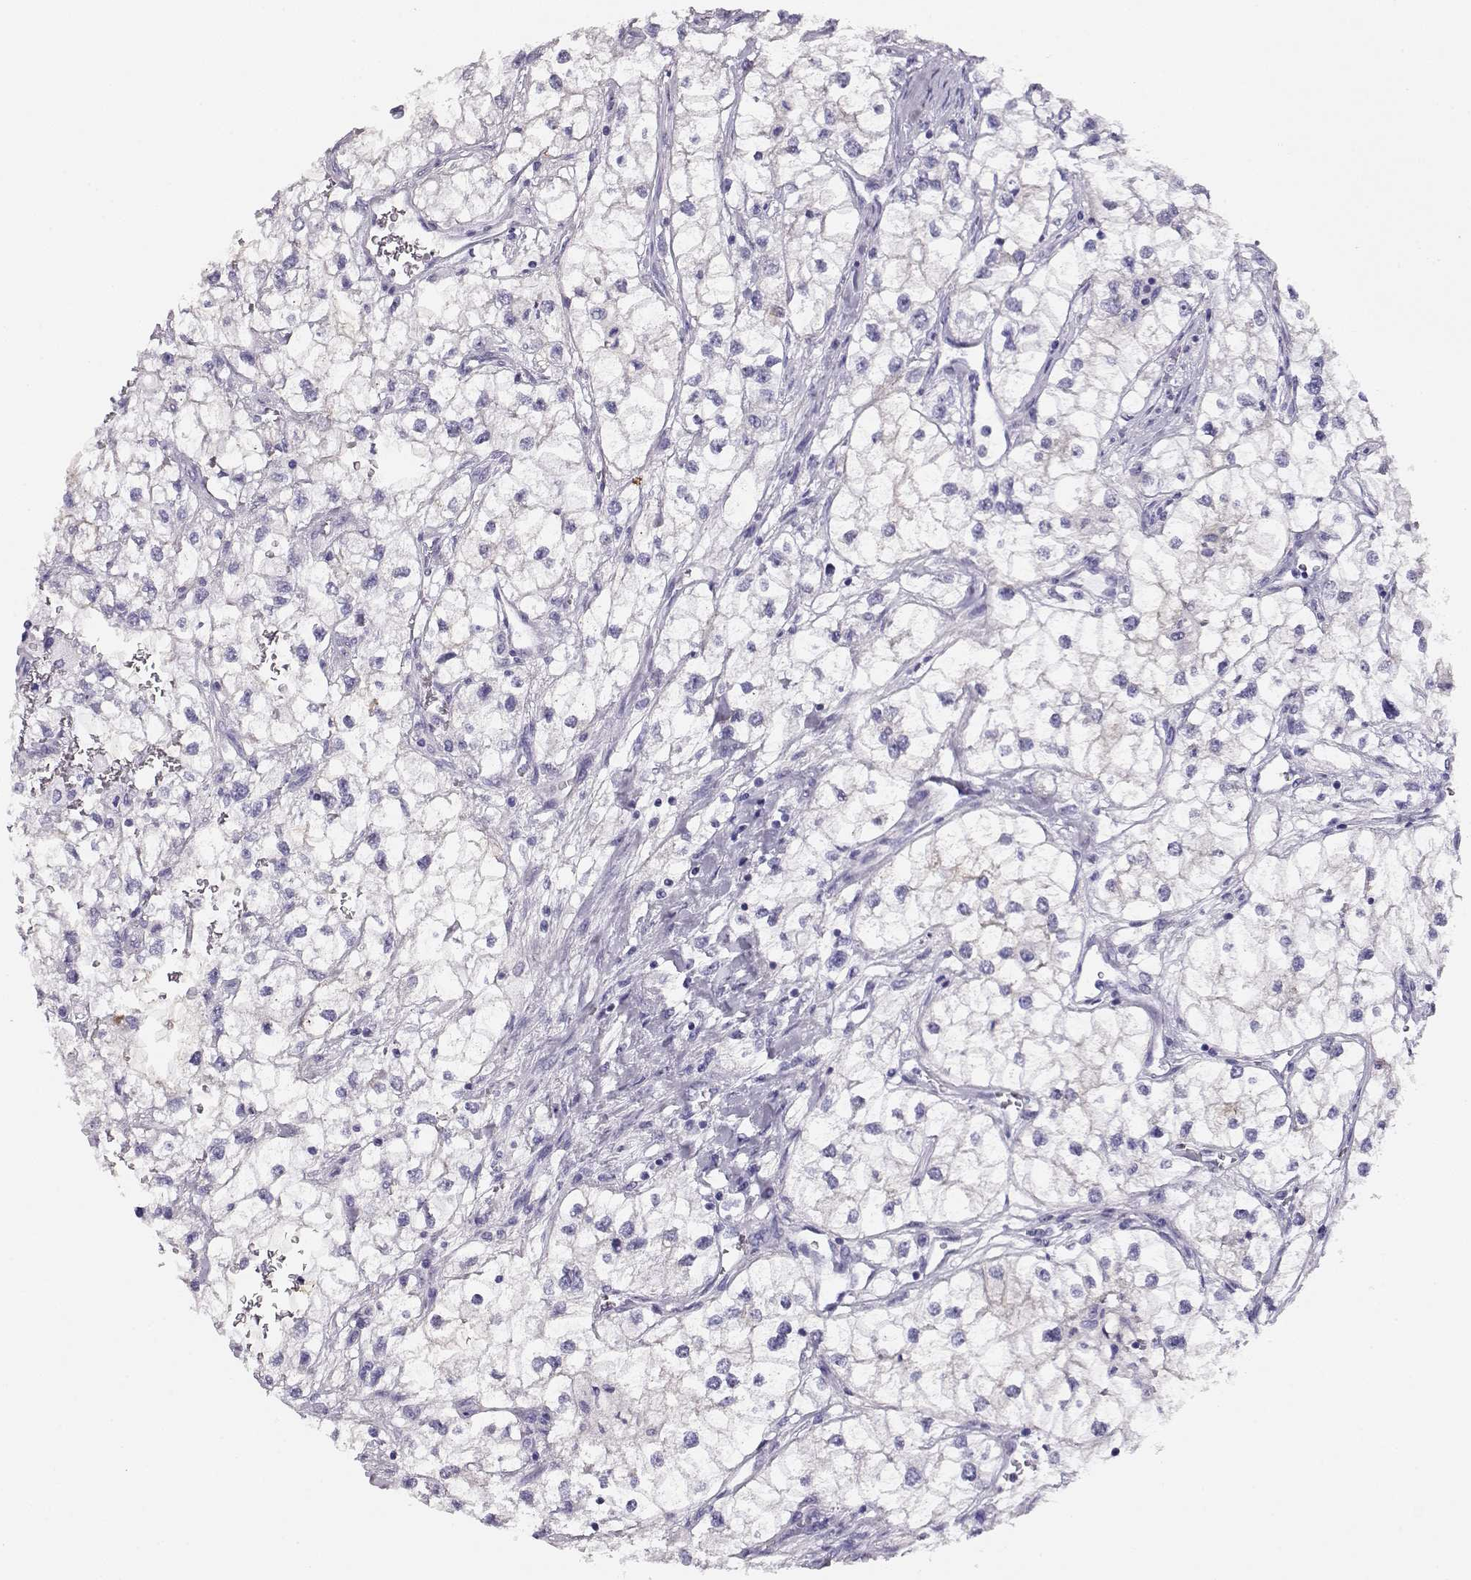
{"staining": {"intensity": "negative", "quantity": "none", "location": "none"}, "tissue": "renal cancer", "cell_type": "Tumor cells", "image_type": "cancer", "snomed": [{"axis": "morphology", "description": "Adenocarcinoma, NOS"}, {"axis": "topography", "description": "Kidney"}], "caption": "The image demonstrates no significant positivity in tumor cells of adenocarcinoma (renal).", "gene": "CRX", "patient": {"sex": "male", "age": 59}}